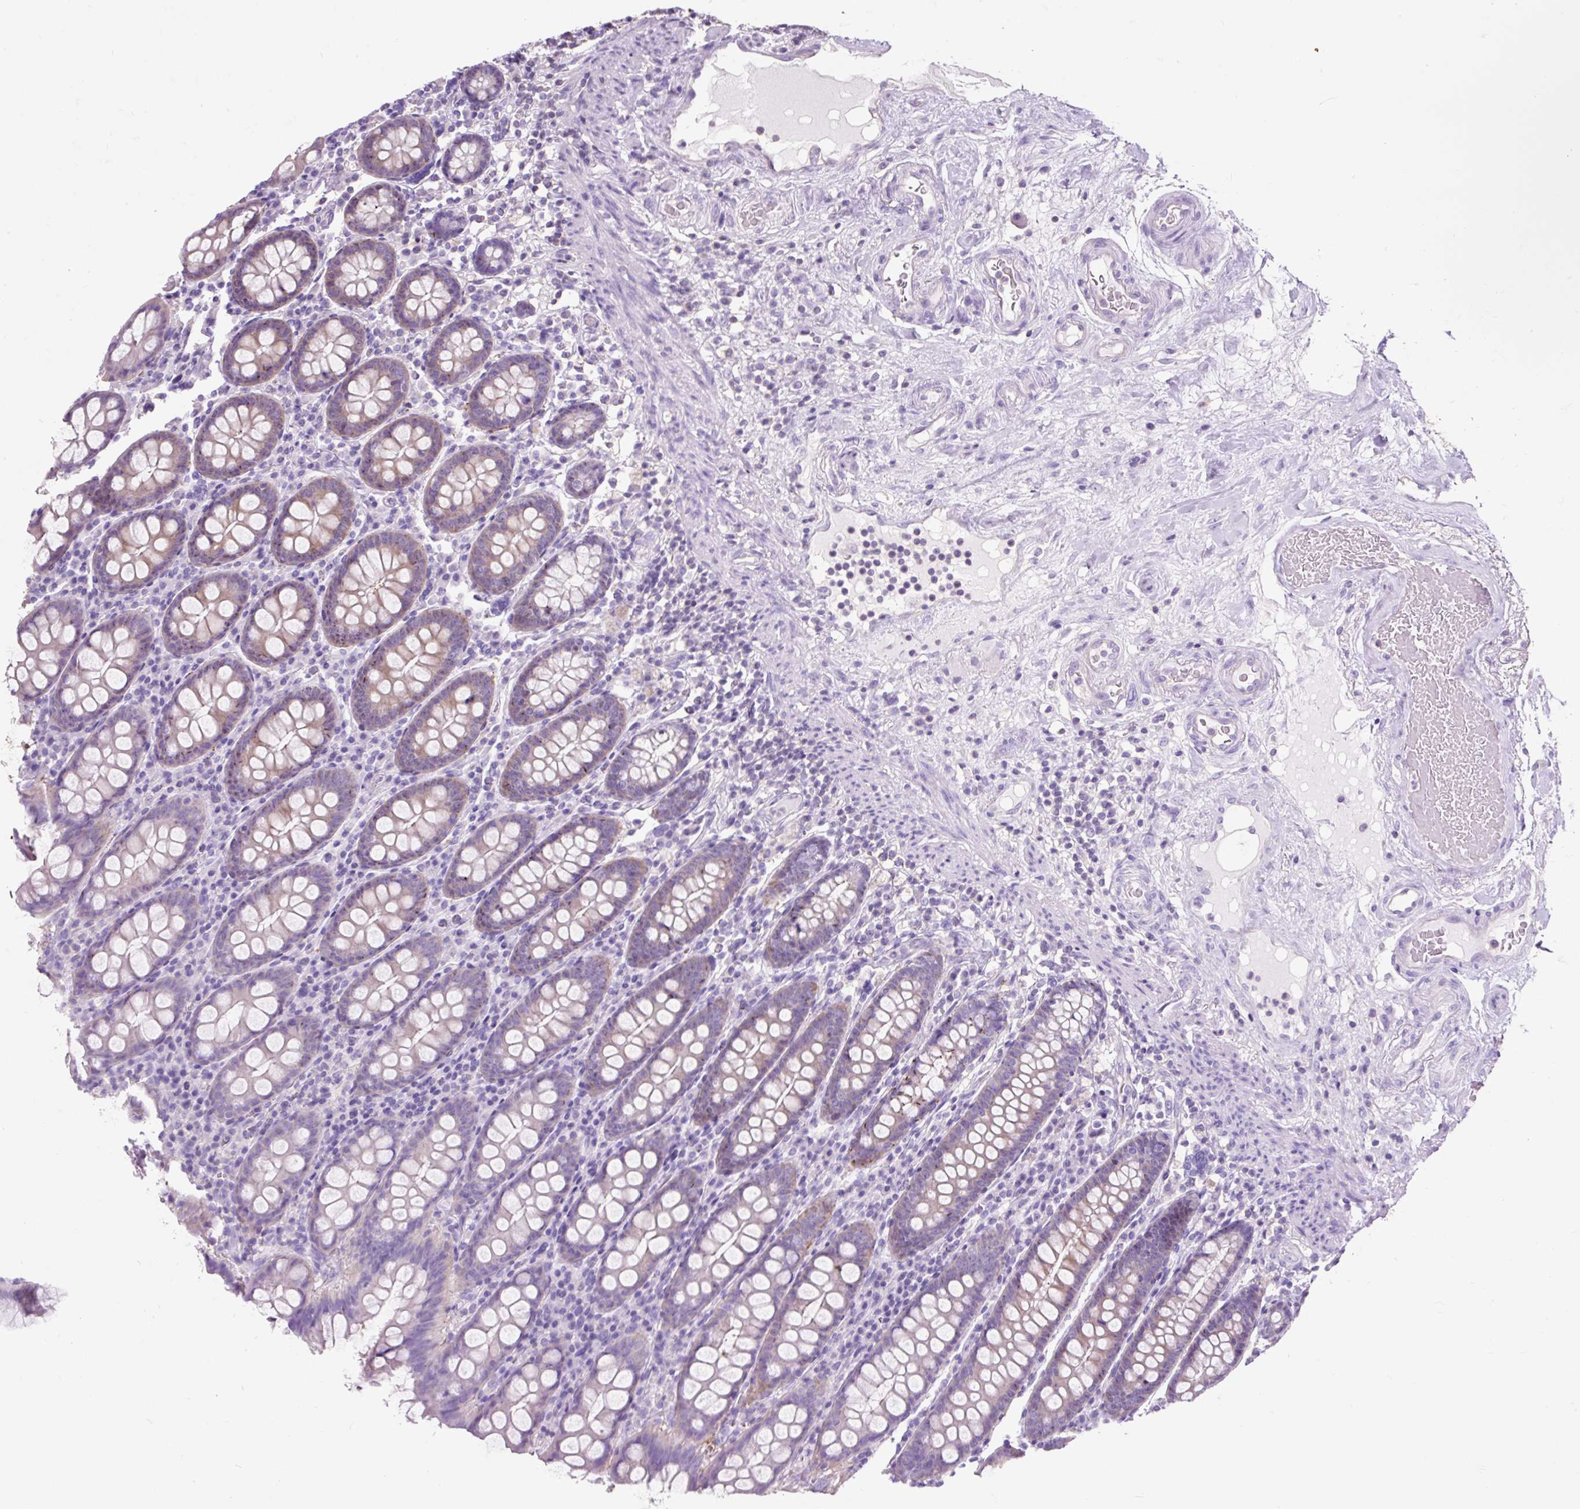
{"staining": {"intensity": "negative", "quantity": "none", "location": "none"}, "tissue": "colon", "cell_type": "Endothelial cells", "image_type": "normal", "snomed": [{"axis": "morphology", "description": "Normal tissue, NOS"}, {"axis": "topography", "description": "Colon"}], "caption": "The photomicrograph exhibits no staining of endothelial cells in unremarkable colon.", "gene": "OR10A7", "patient": {"sex": "female", "age": 79}}